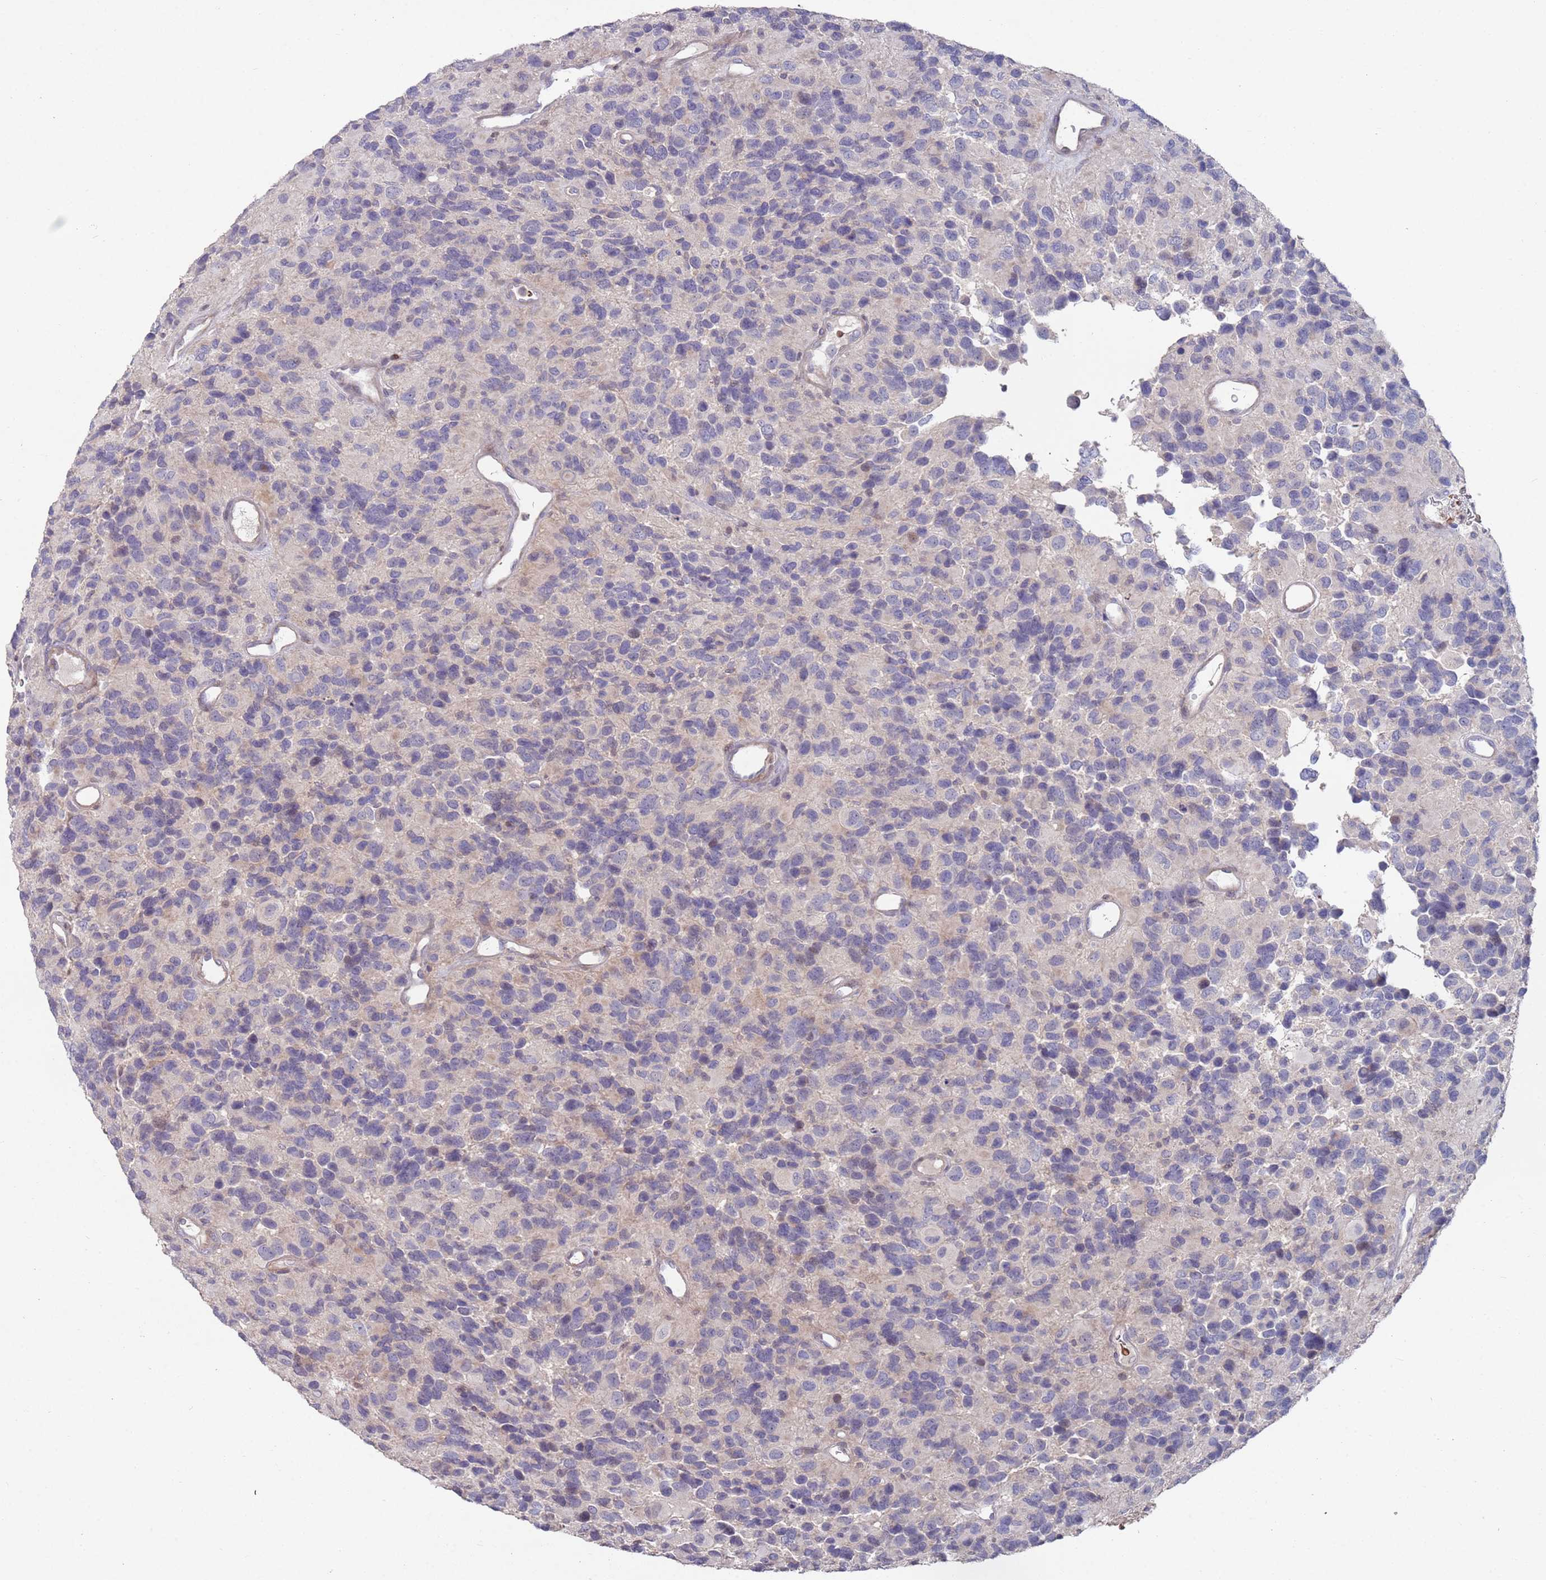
{"staining": {"intensity": "negative", "quantity": "none", "location": "none"}, "tissue": "glioma", "cell_type": "Tumor cells", "image_type": "cancer", "snomed": [{"axis": "morphology", "description": "Glioma, malignant, High grade"}, {"axis": "topography", "description": "Brain"}], "caption": "Histopathology image shows no protein staining in tumor cells of malignant glioma (high-grade) tissue. Nuclei are stained in blue.", "gene": "LACC1", "patient": {"sex": "male", "age": 77}}